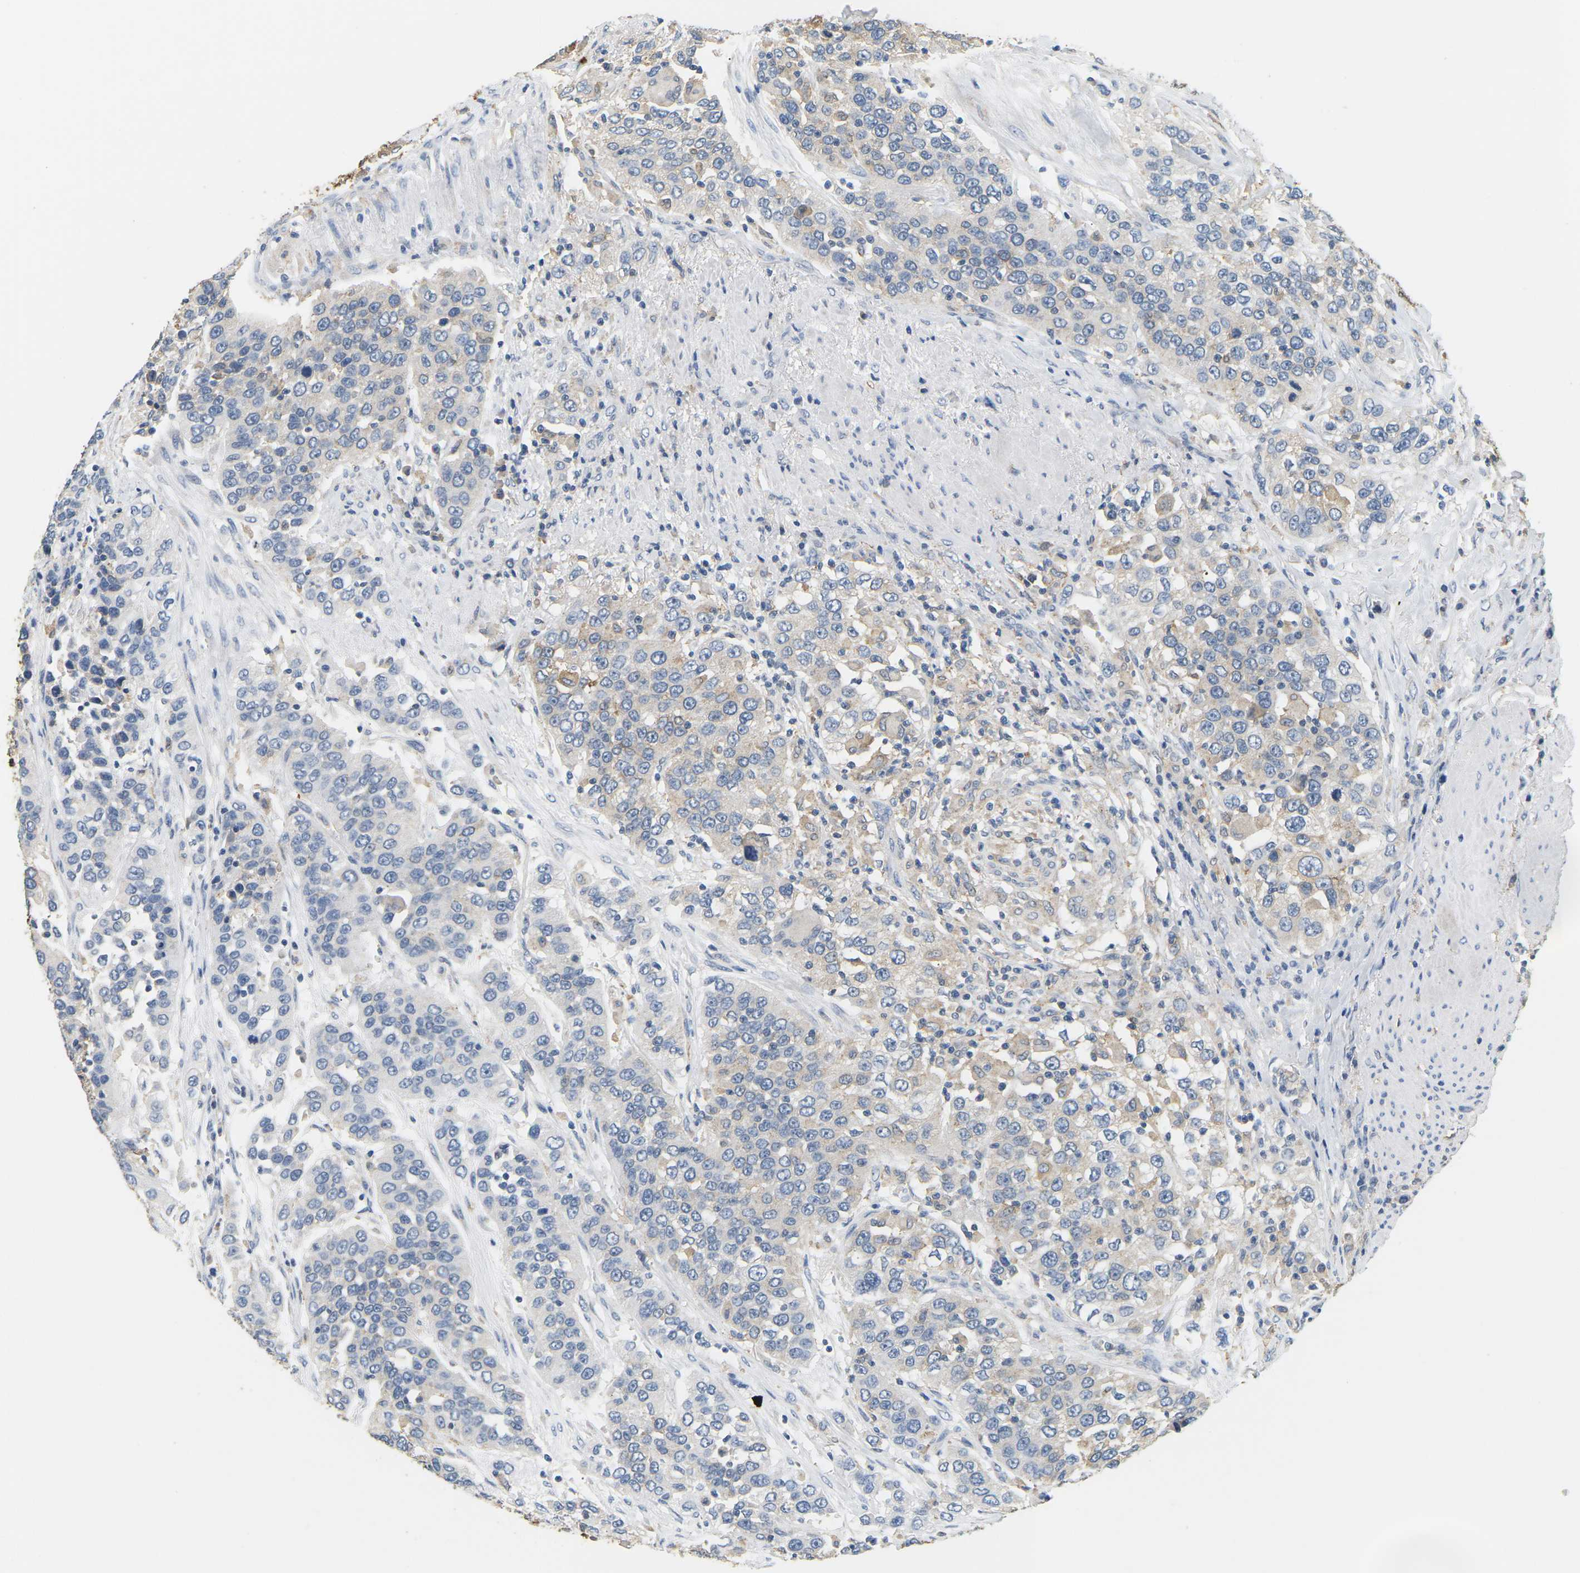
{"staining": {"intensity": "weak", "quantity": "<25%", "location": "cytoplasmic/membranous"}, "tissue": "urothelial cancer", "cell_type": "Tumor cells", "image_type": "cancer", "snomed": [{"axis": "morphology", "description": "Urothelial carcinoma, High grade"}, {"axis": "topography", "description": "Urinary bladder"}], "caption": "A high-resolution photomicrograph shows IHC staining of urothelial cancer, which displays no significant expression in tumor cells.", "gene": "ADM", "patient": {"sex": "female", "age": 80}}